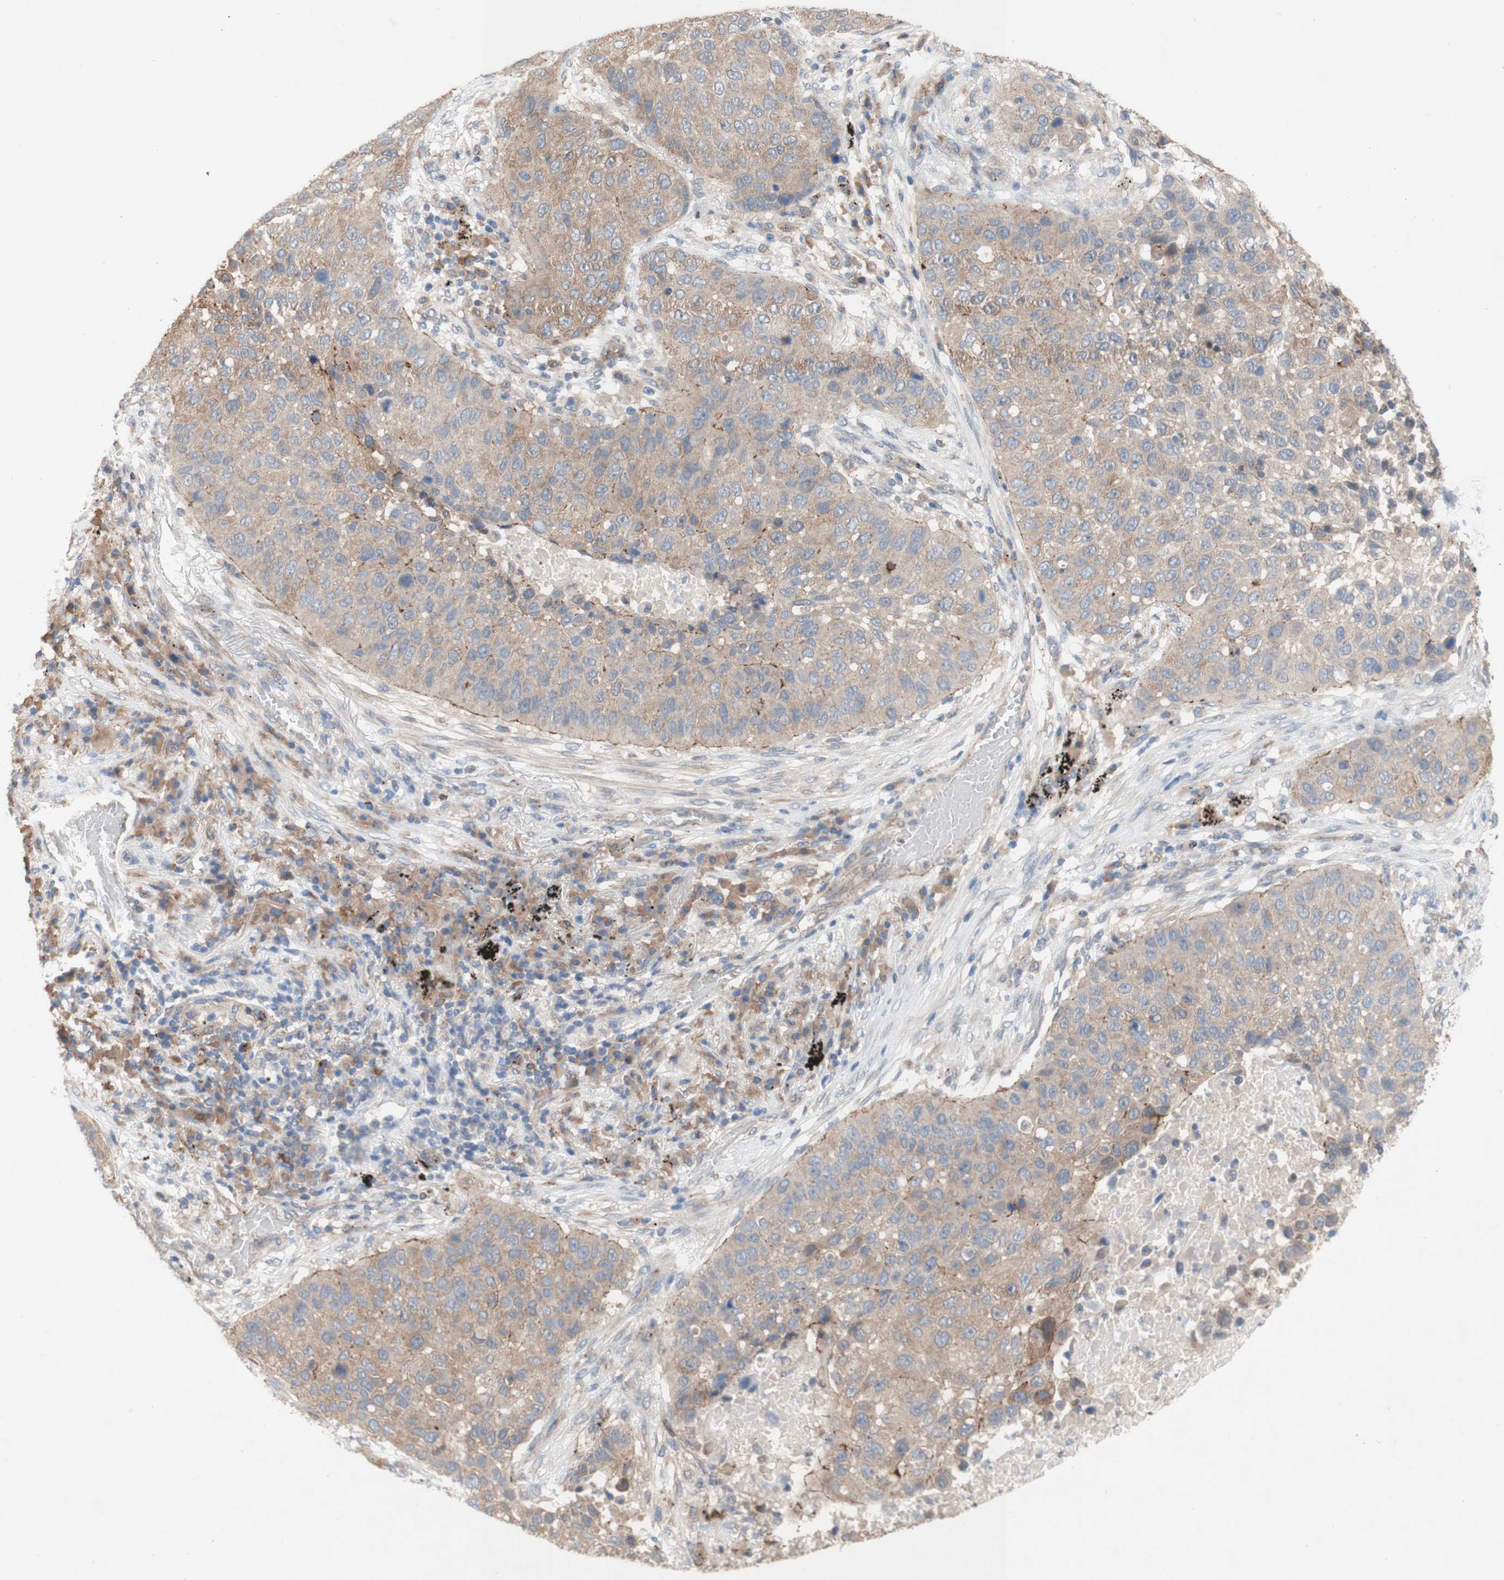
{"staining": {"intensity": "moderate", "quantity": ">75%", "location": "cytoplasmic/membranous"}, "tissue": "lung cancer", "cell_type": "Tumor cells", "image_type": "cancer", "snomed": [{"axis": "morphology", "description": "Squamous cell carcinoma, NOS"}, {"axis": "topography", "description": "Lung"}], "caption": "A high-resolution image shows immunohistochemistry (IHC) staining of lung cancer (squamous cell carcinoma), which exhibits moderate cytoplasmic/membranous staining in about >75% of tumor cells.", "gene": "PDGFB", "patient": {"sex": "male", "age": 57}}